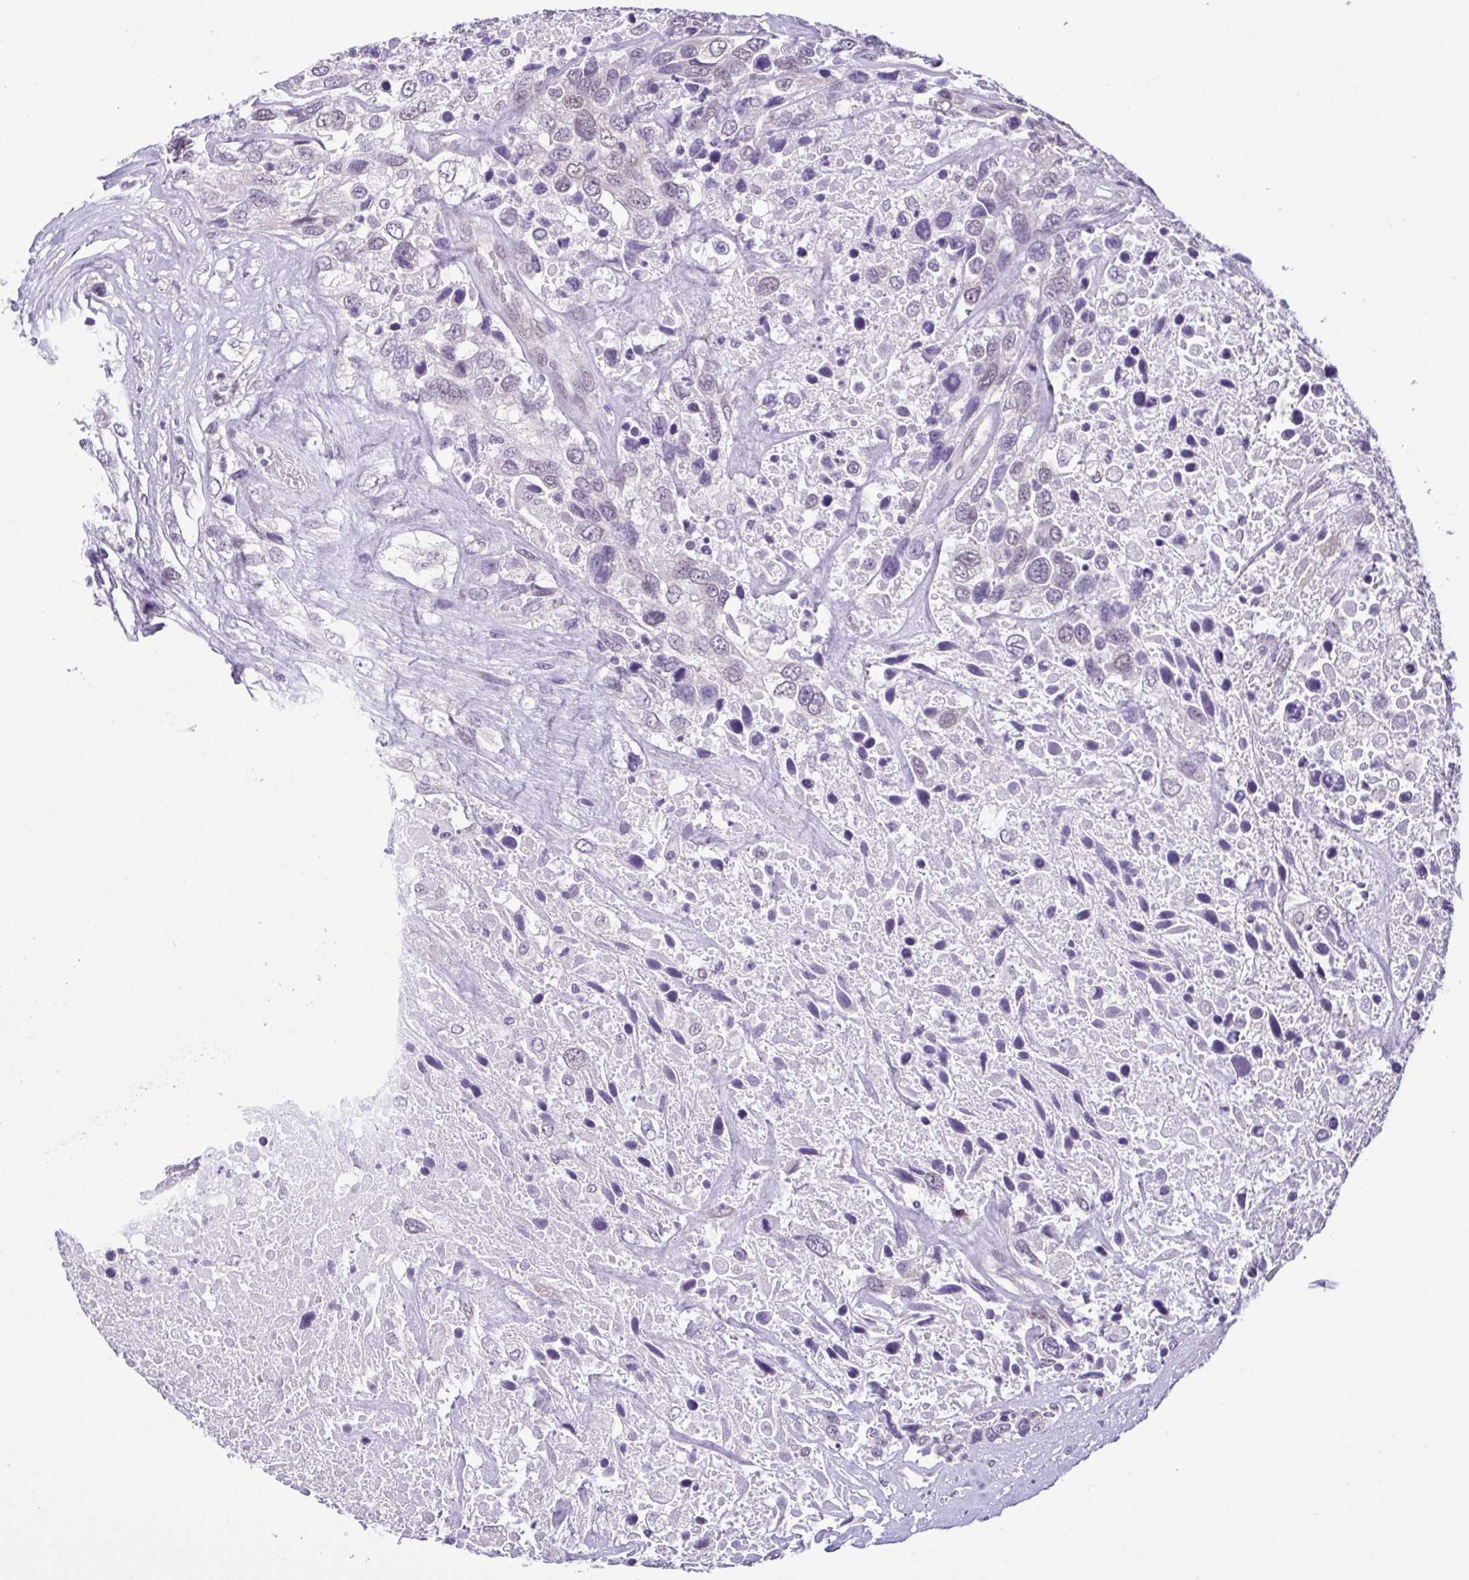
{"staining": {"intensity": "negative", "quantity": "none", "location": "none"}, "tissue": "urothelial cancer", "cell_type": "Tumor cells", "image_type": "cancer", "snomed": [{"axis": "morphology", "description": "Urothelial carcinoma, High grade"}, {"axis": "topography", "description": "Urinary bladder"}], "caption": "Urothelial cancer was stained to show a protein in brown. There is no significant positivity in tumor cells. Brightfield microscopy of immunohistochemistry (IHC) stained with DAB (3,3'-diaminobenzidine) (brown) and hematoxylin (blue), captured at high magnification.", "gene": "RBM3", "patient": {"sex": "female", "age": 70}}